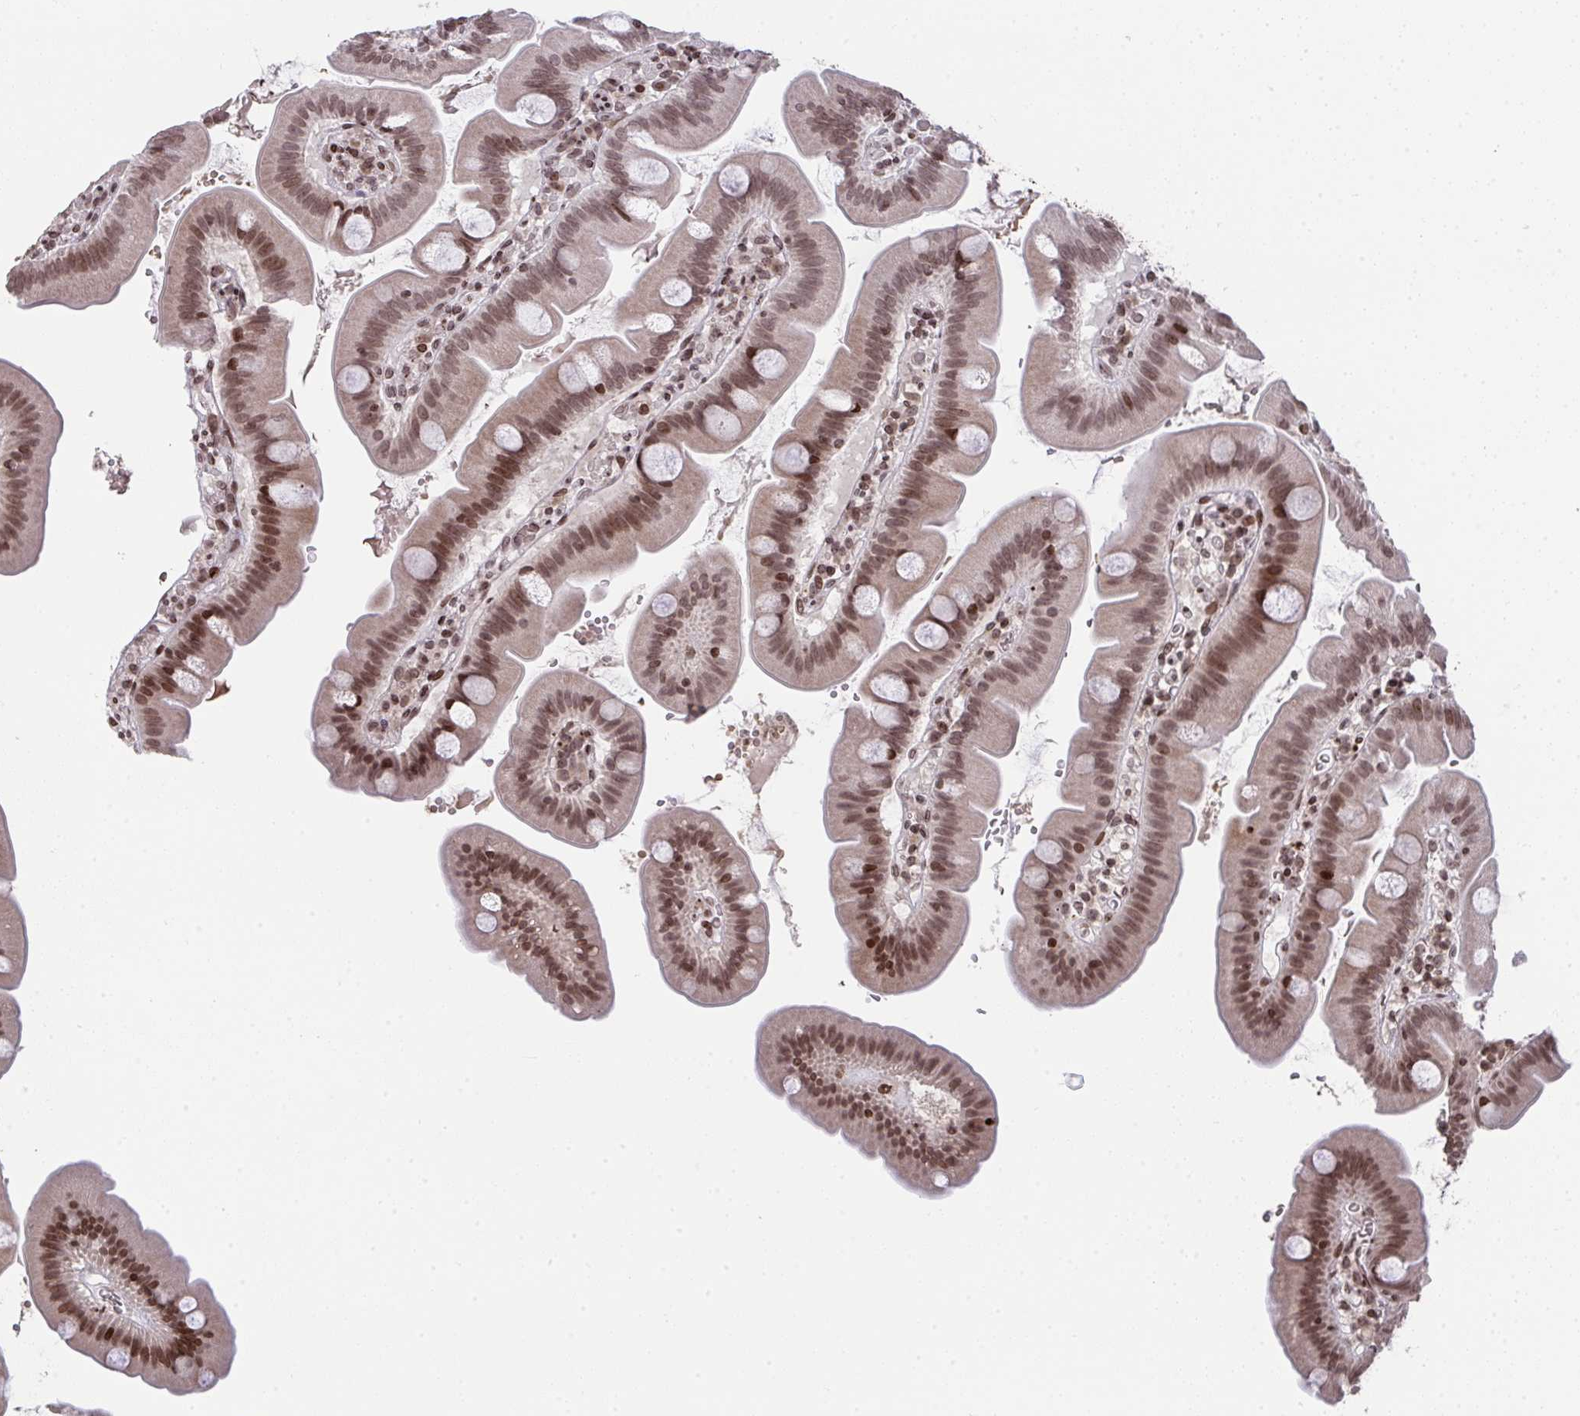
{"staining": {"intensity": "strong", "quantity": ">75%", "location": "nuclear"}, "tissue": "small intestine", "cell_type": "Glandular cells", "image_type": "normal", "snomed": [{"axis": "morphology", "description": "Normal tissue, NOS"}, {"axis": "topography", "description": "Small intestine"}], "caption": "Glandular cells demonstrate high levels of strong nuclear expression in about >75% of cells in benign small intestine. (IHC, brightfield microscopy, high magnification).", "gene": "NIP7", "patient": {"sex": "female", "age": 68}}